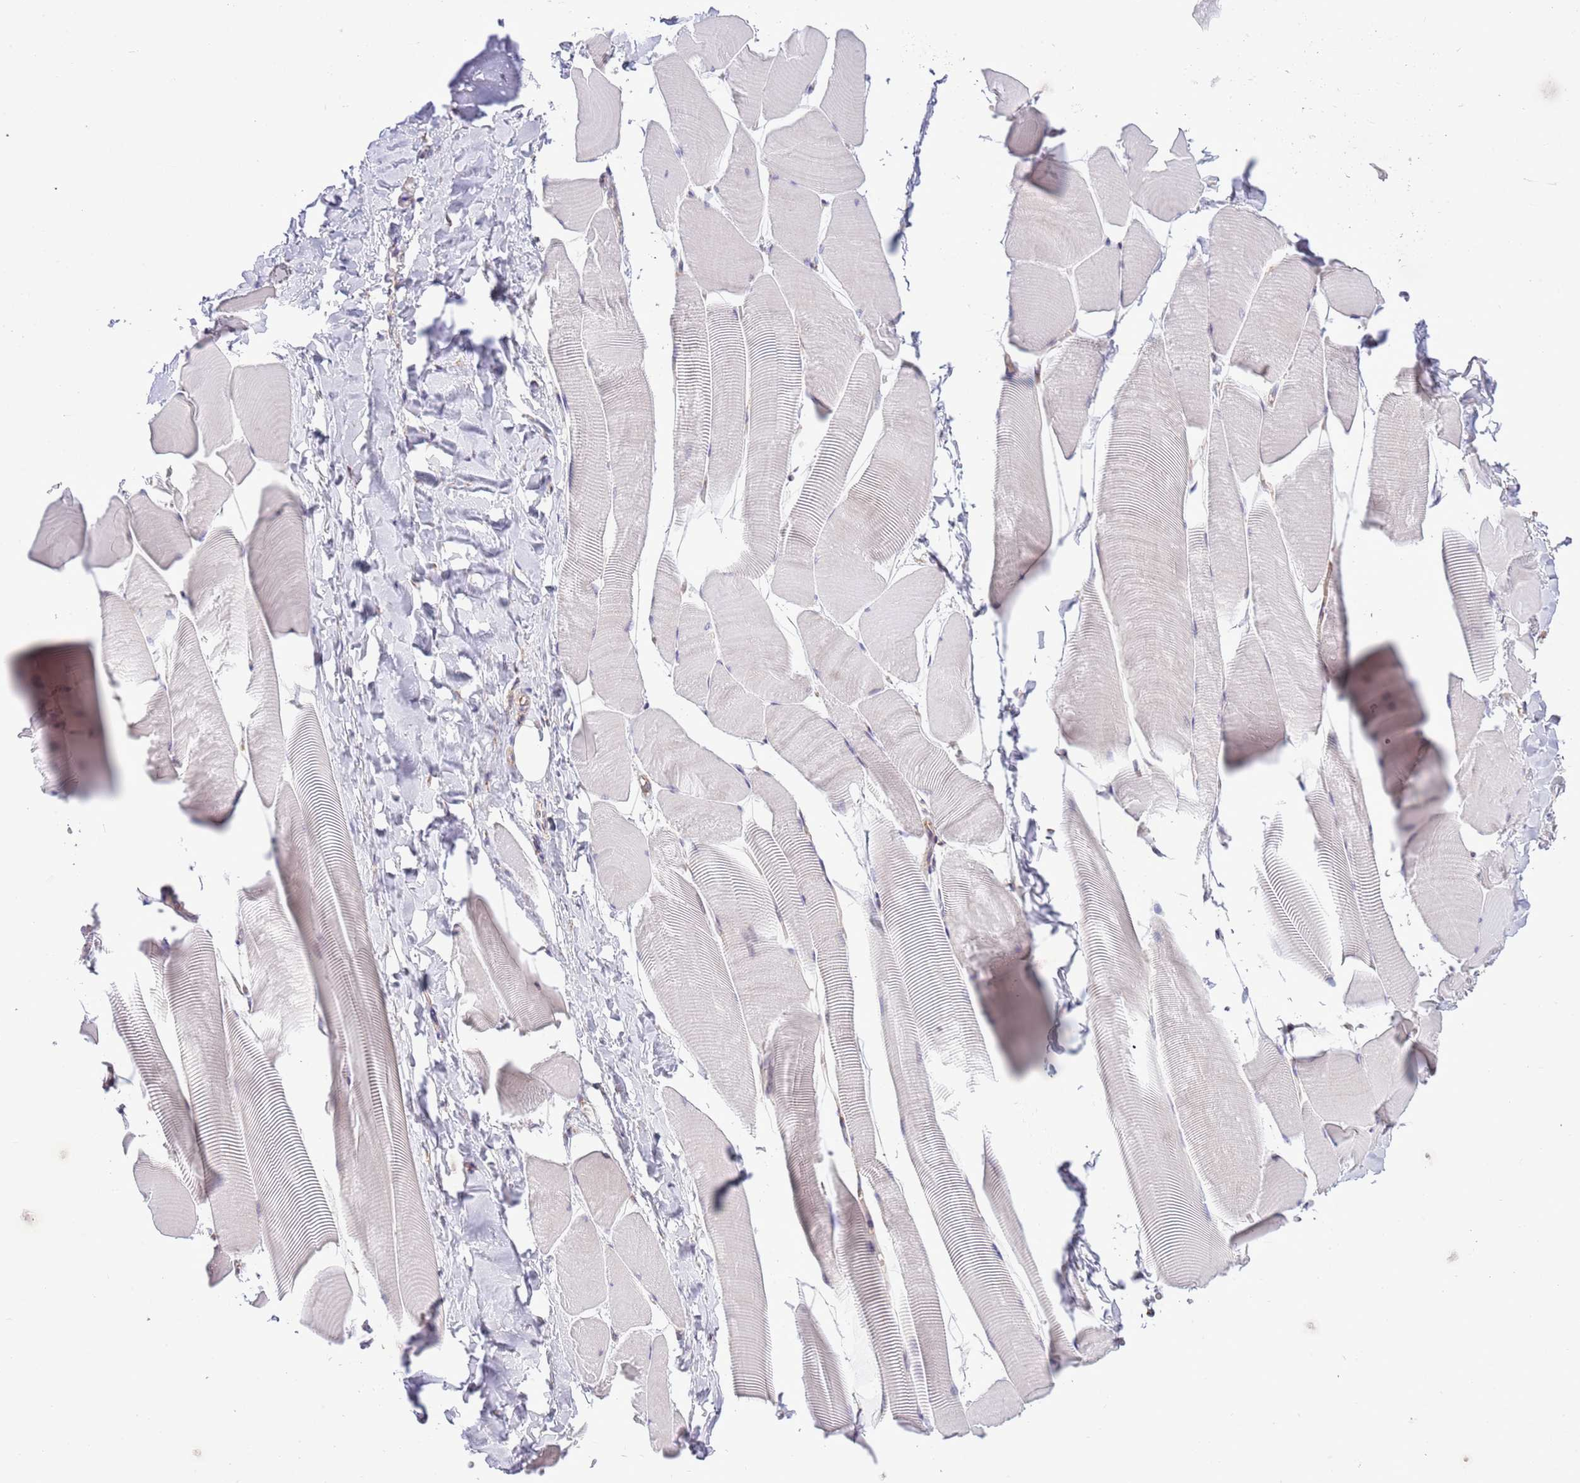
{"staining": {"intensity": "negative", "quantity": "none", "location": "none"}, "tissue": "skeletal muscle", "cell_type": "Myocytes", "image_type": "normal", "snomed": [{"axis": "morphology", "description": "Normal tissue, NOS"}, {"axis": "topography", "description": "Skeletal muscle"}], "caption": "A photomicrograph of skeletal muscle stained for a protein exhibits no brown staining in myocytes. (Brightfield microscopy of DAB IHC at high magnification).", "gene": "DAND5", "patient": {"sex": "male", "age": 25}}